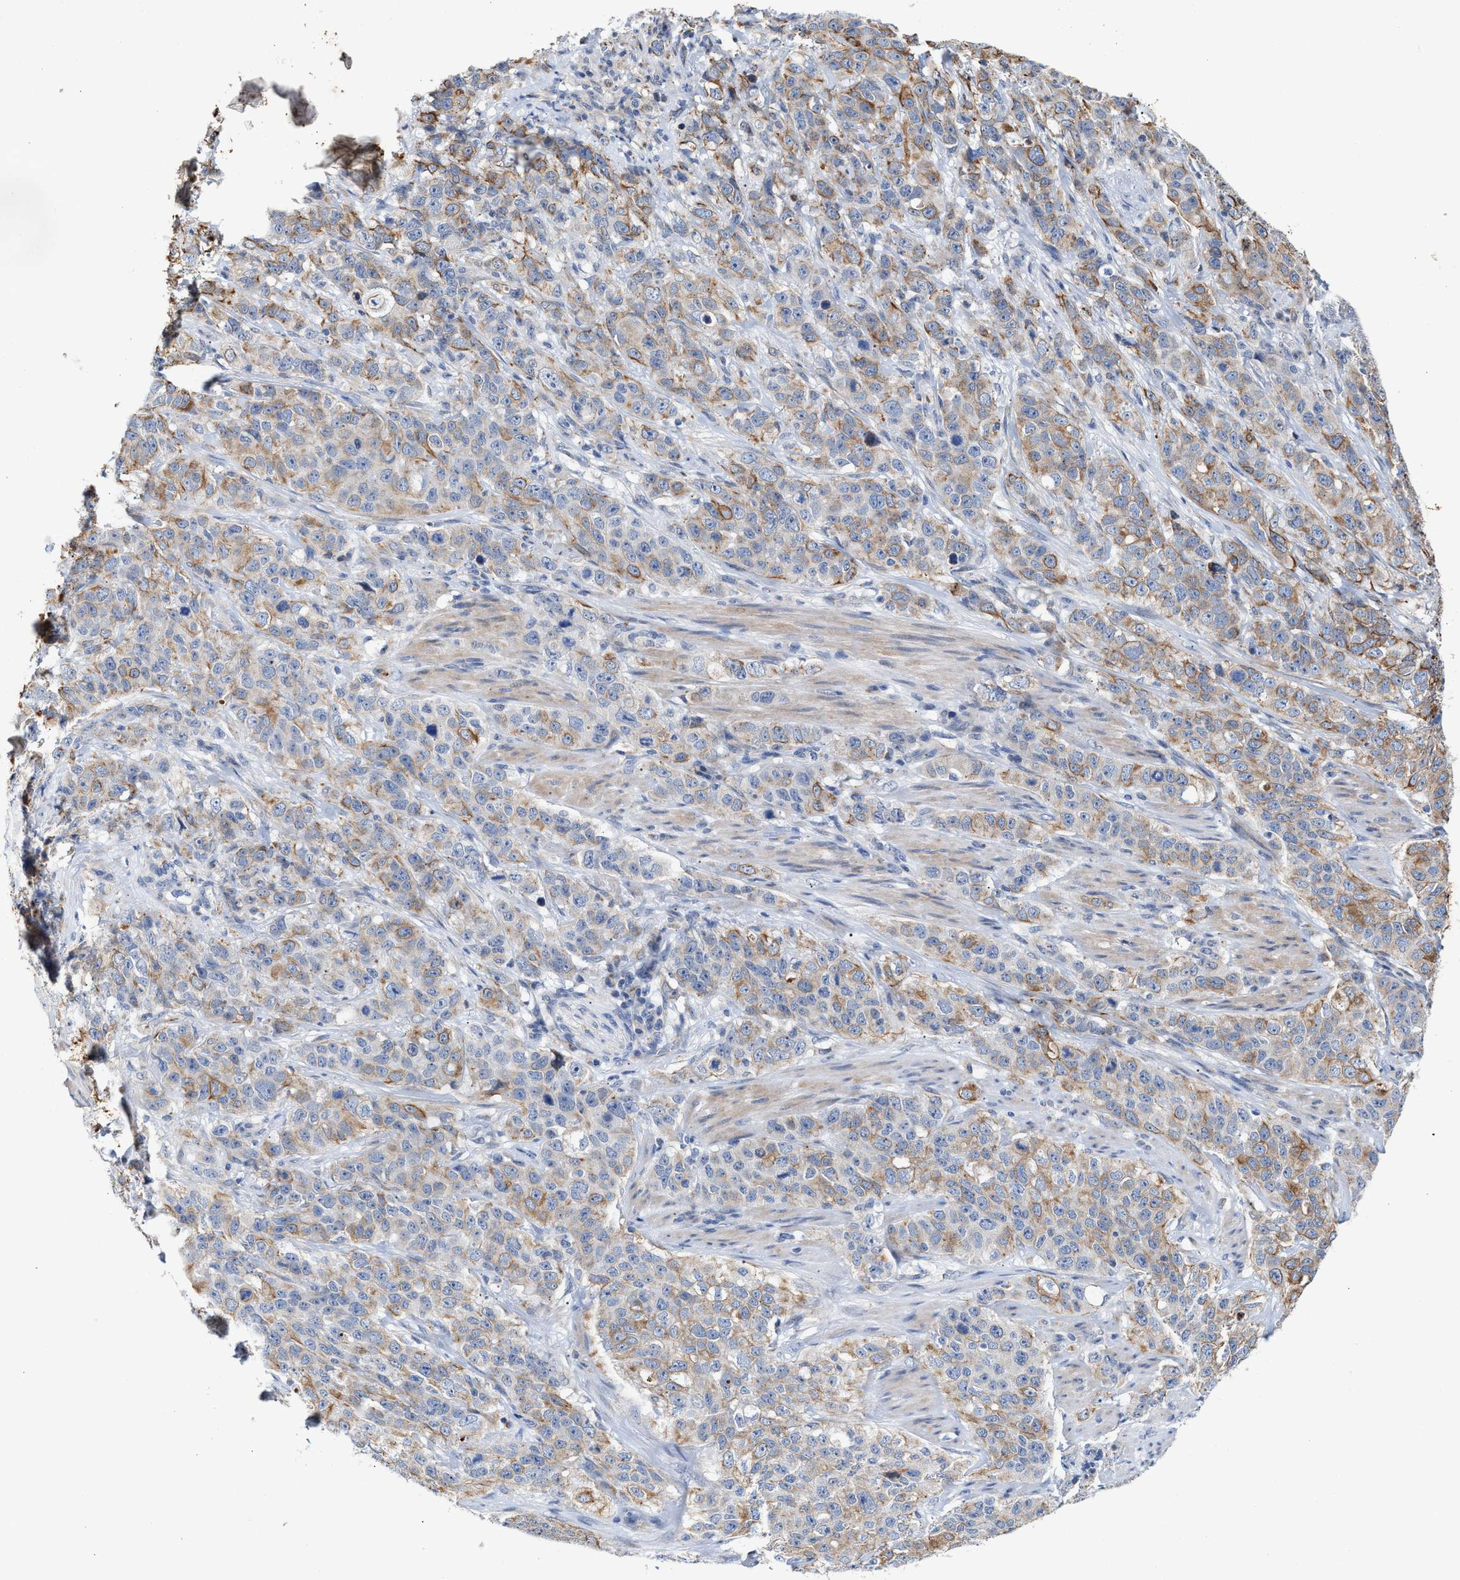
{"staining": {"intensity": "weak", "quantity": "25%-75%", "location": "cytoplasmic/membranous"}, "tissue": "stomach cancer", "cell_type": "Tumor cells", "image_type": "cancer", "snomed": [{"axis": "morphology", "description": "Adenocarcinoma, NOS"}, {"axis": "topography", "description": "Stomach"}], "caption": "Immunohistochemical staining of human stomach cancer demonstrates low levels of weak cytoplasmic/membranous protein staining in approximately 25%-75% of tumor cells.", "gene": "JAG1", "patient": {"sex": "male", "age": 48}}